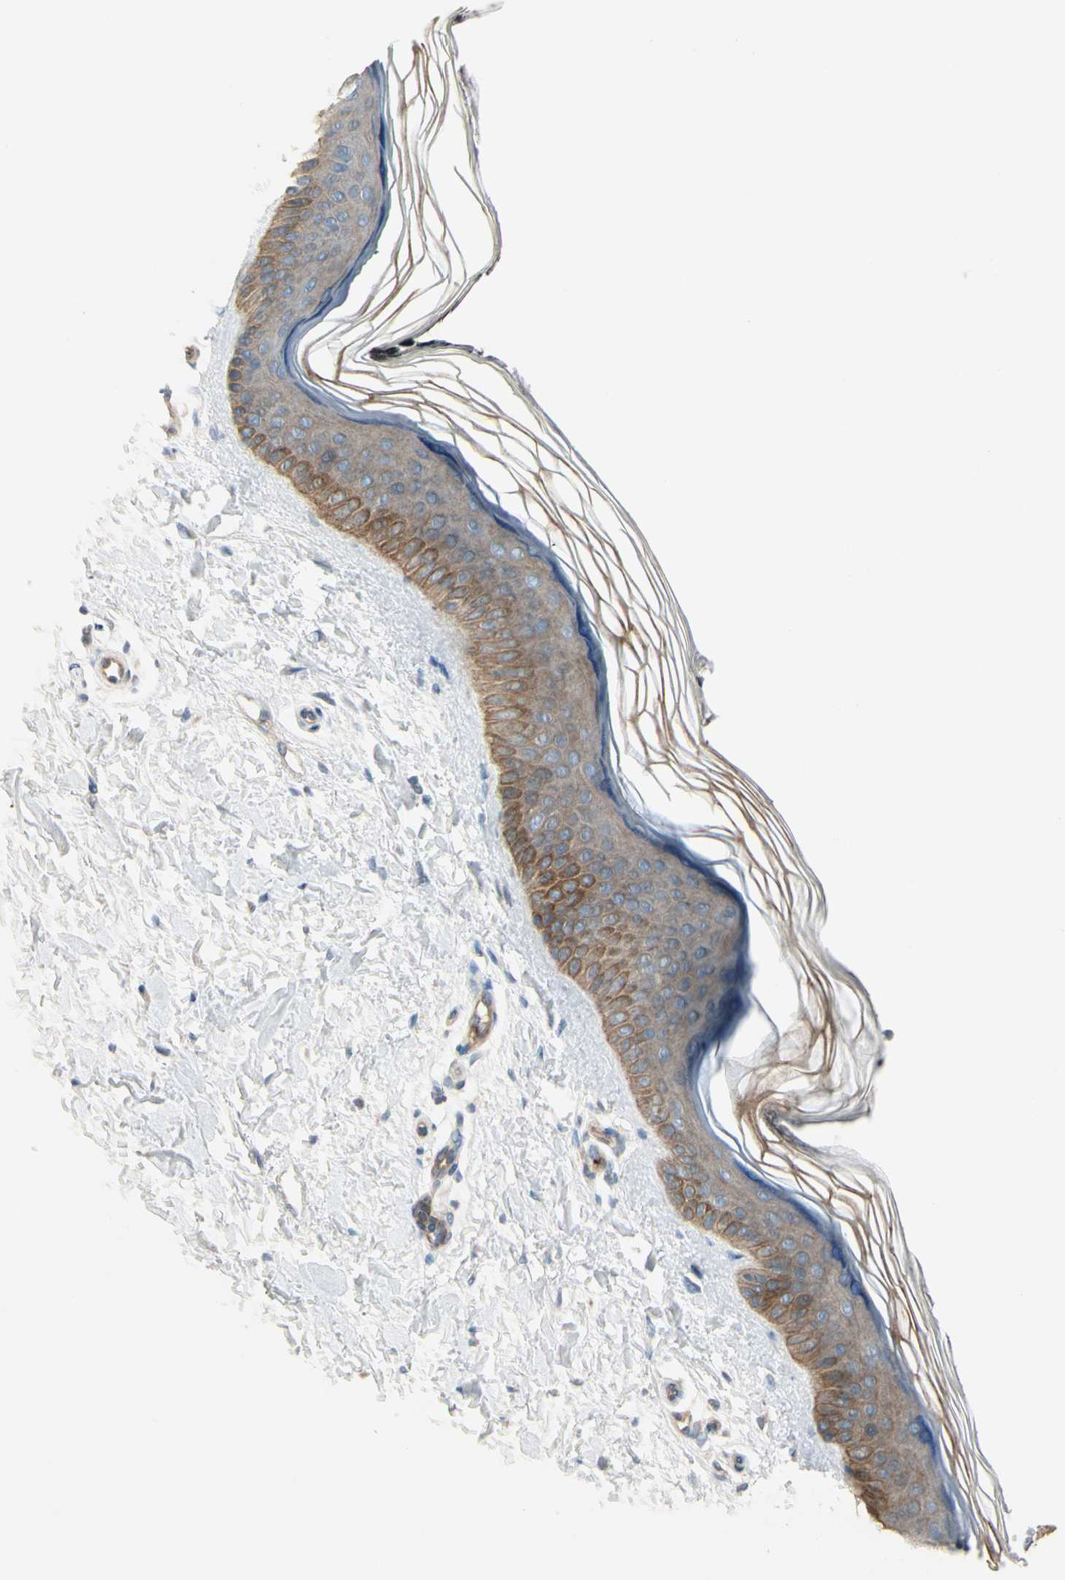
{"staining": {"intensity": "negative", "quantity": "none", "location": "none"}, "tissue": "skin", "cell_type": "Fibroblasts", "image_type": "normal", "snomed": [{"axis": "morphology", "description": "Normal tissue, NOS"}, {"axis": "topography", "description": "Skin"}], "caption": "Fibroblasts show no significant staining in unremarkable skin. (Immunohistochemistry, brightfield microscopy, high magnification).", "gene": "PPP3CB", "patient": {"sex": "female", "age": 19}}